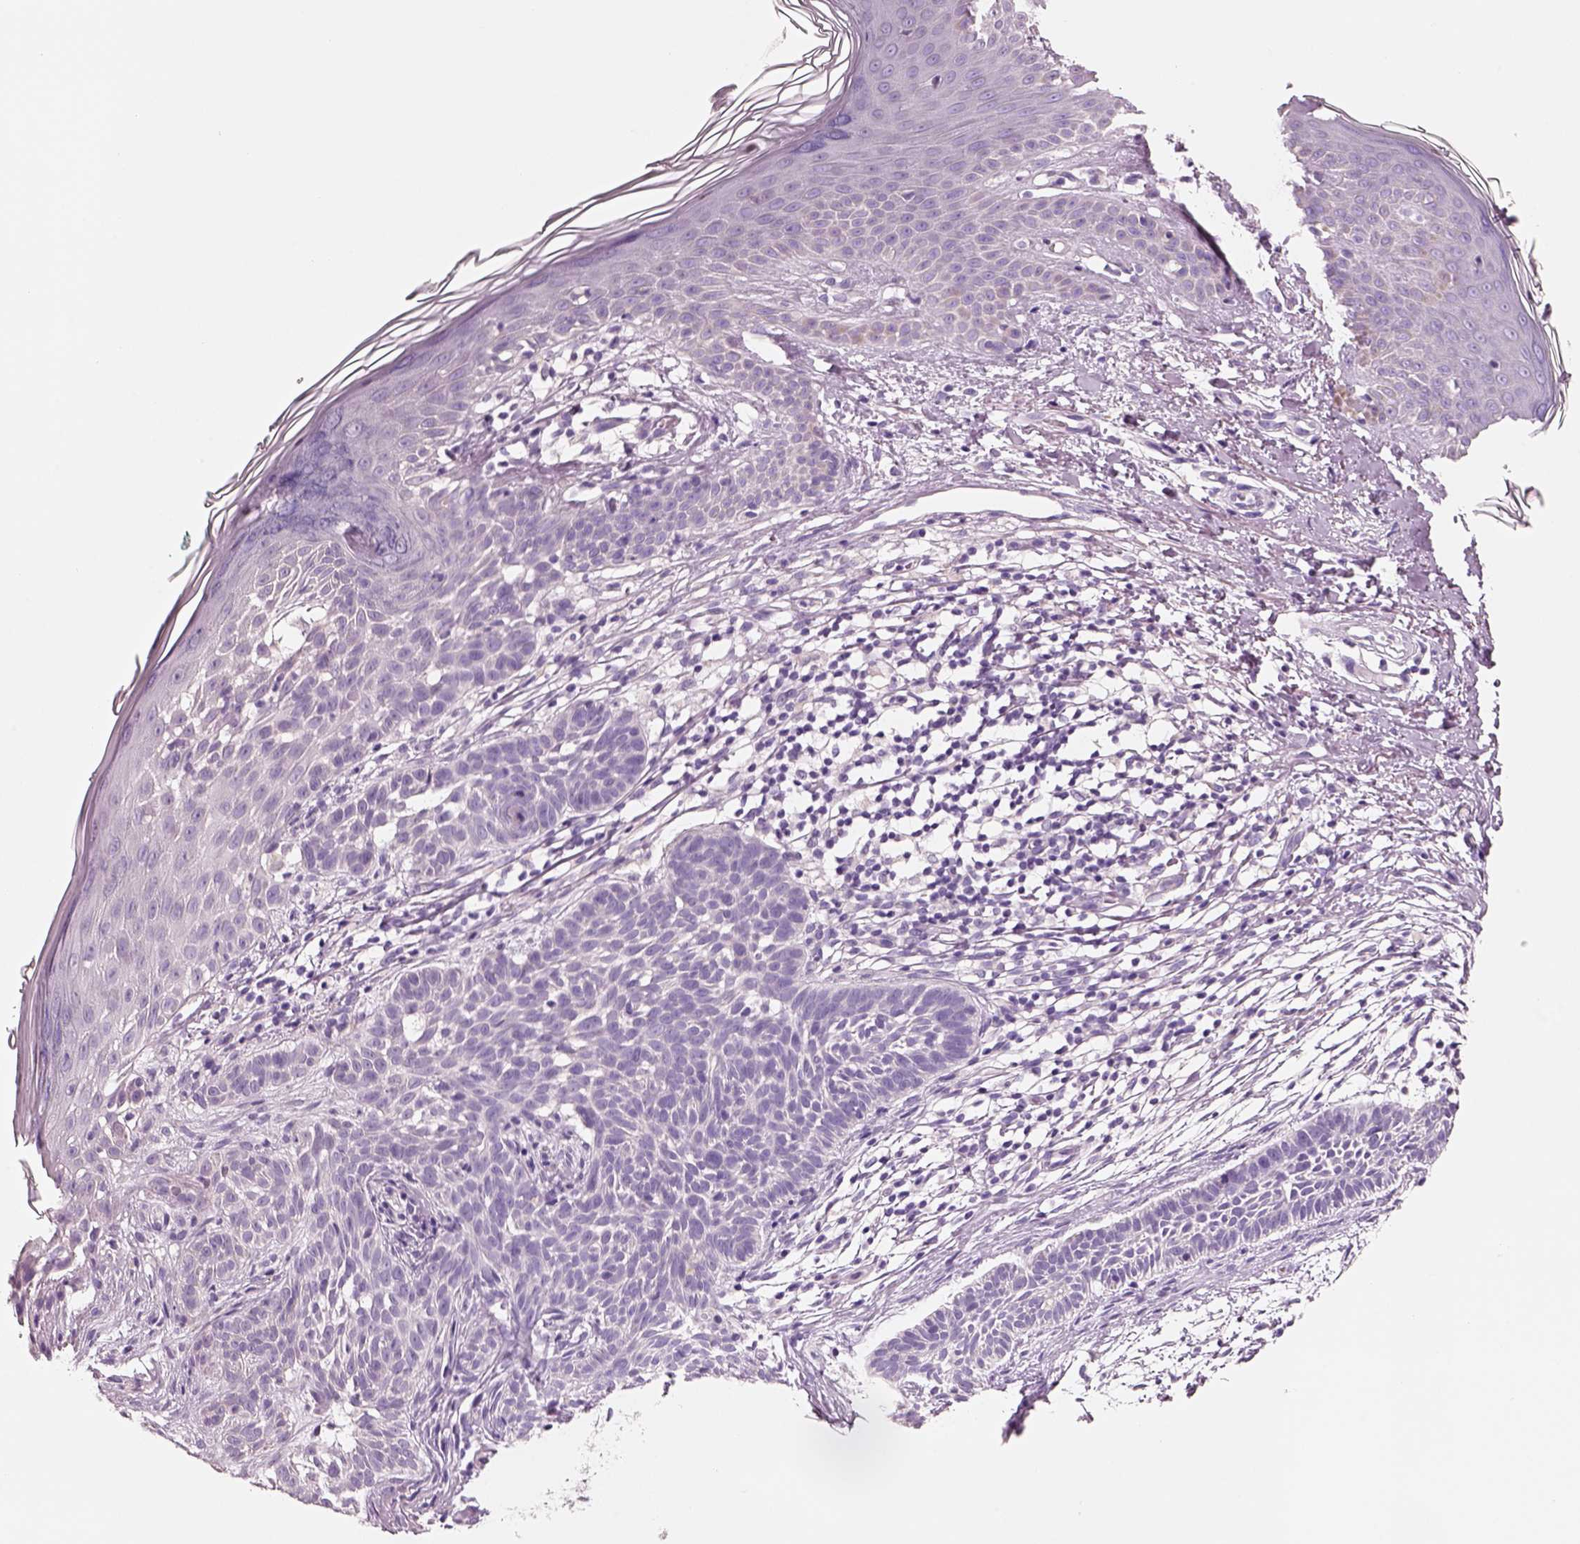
{"staining": {"intensity": "negative", "quantity": "none", "location": "none"}, "tissue": "skin cancer", "cell_type": "Tumor cells", "image_type": "cancer", "snomed": [{"axis": "morphology", "description": "Basal cell carcinoma"}, {"axis": "topography", "description": "Skin"}], "caption": "IHC of human skin basal cell carcinoma reveals no staining in tumor cells. (DAB immunohistochemistry with hematoxylin counter stain).", "gene": "PNOC", "patient": {"sex": "male", "age": 85}}